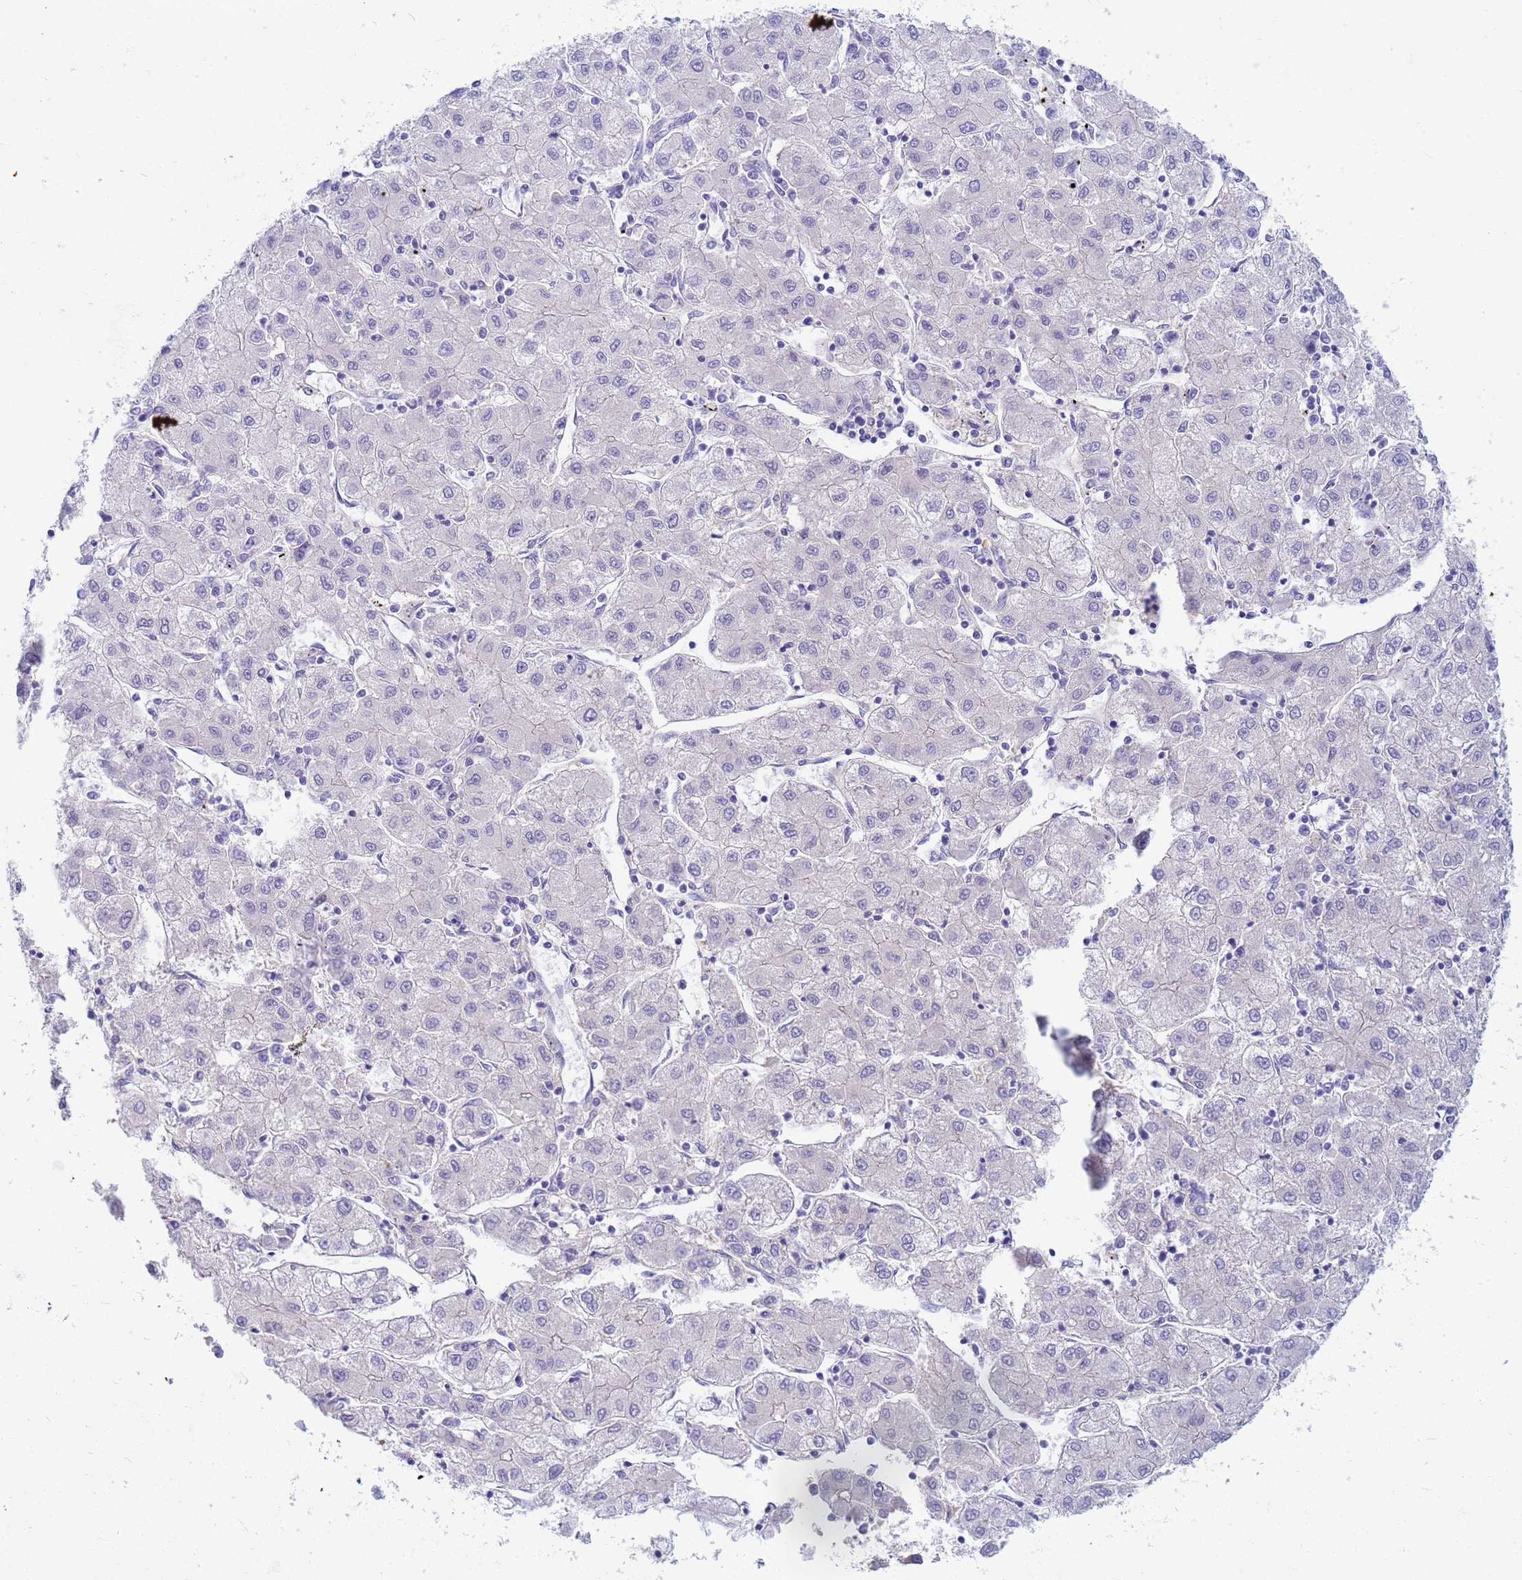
{"staining": {"intensity": "negative", "quantity": "none", "location": "none"}, "tissue": "liver cancer", "cell_type": "Tumor cells", "image_type": "cancer", "snomed": [{"axis": "morphology", "description": "Carcinoma, Hepatocellular, NOS"}, {"axis": "topography", "description": "Liver"}], "caption": "There is no significant positivity in tumor cells of hepatocellular carcinoma (liver). The staining was performed using DAB (3,3'-diaminobenzidine) to visualize the protein expression in brown, while the nuclei were stained in blue with hematoxylin (Magnification: 20x).", "gene": "EEA1", "patient": {"sex": "male", "age": 72}}